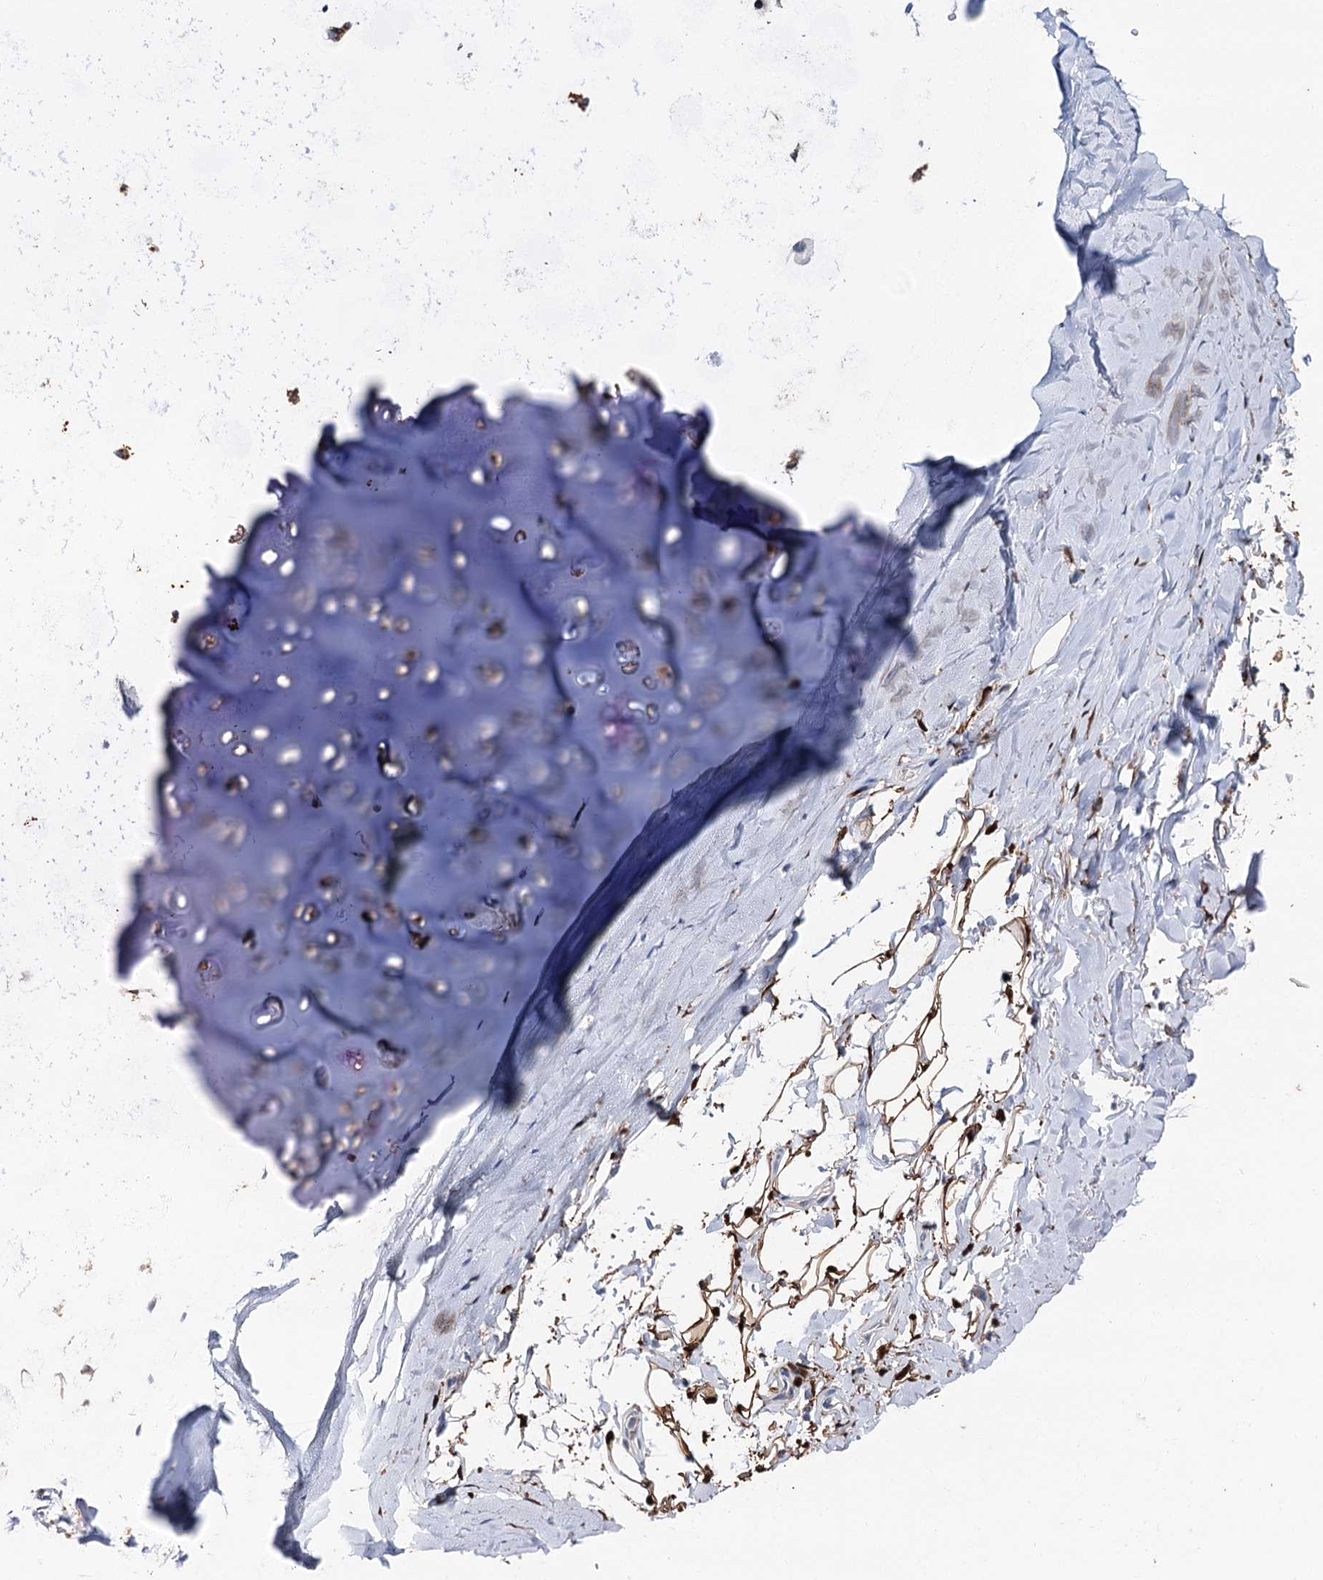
{"staining": {"intensity": "strong", "quantity": ">75%", "location": "cytoplasmic/membranous,nuclear"}, "tissue": "adipose tissue", "cell_type": "Adipocytes", "image_type": "normal", "snomed": [{"axis": "morphology", "description": "Normal tissue, NOS"}, {"axis": "topography", "description": "Lymph node"}, {"axis": "topography", "description": "Bronchus"}], "caption": "High-power microscopy captured an immunohistochemistry histopathology image of normal adipose tissue, revealing strong cytoplasmic/membranous,nuclear expression in approximately >75% of adipocytes. The staining was performed using DAB to visualize the protein expression in brown, while the nuclei were stained in blue with hematoxylin (Magnification: 20x).", "gene": "LYZL4", "patient": {"sex": "male", "age": 63}}